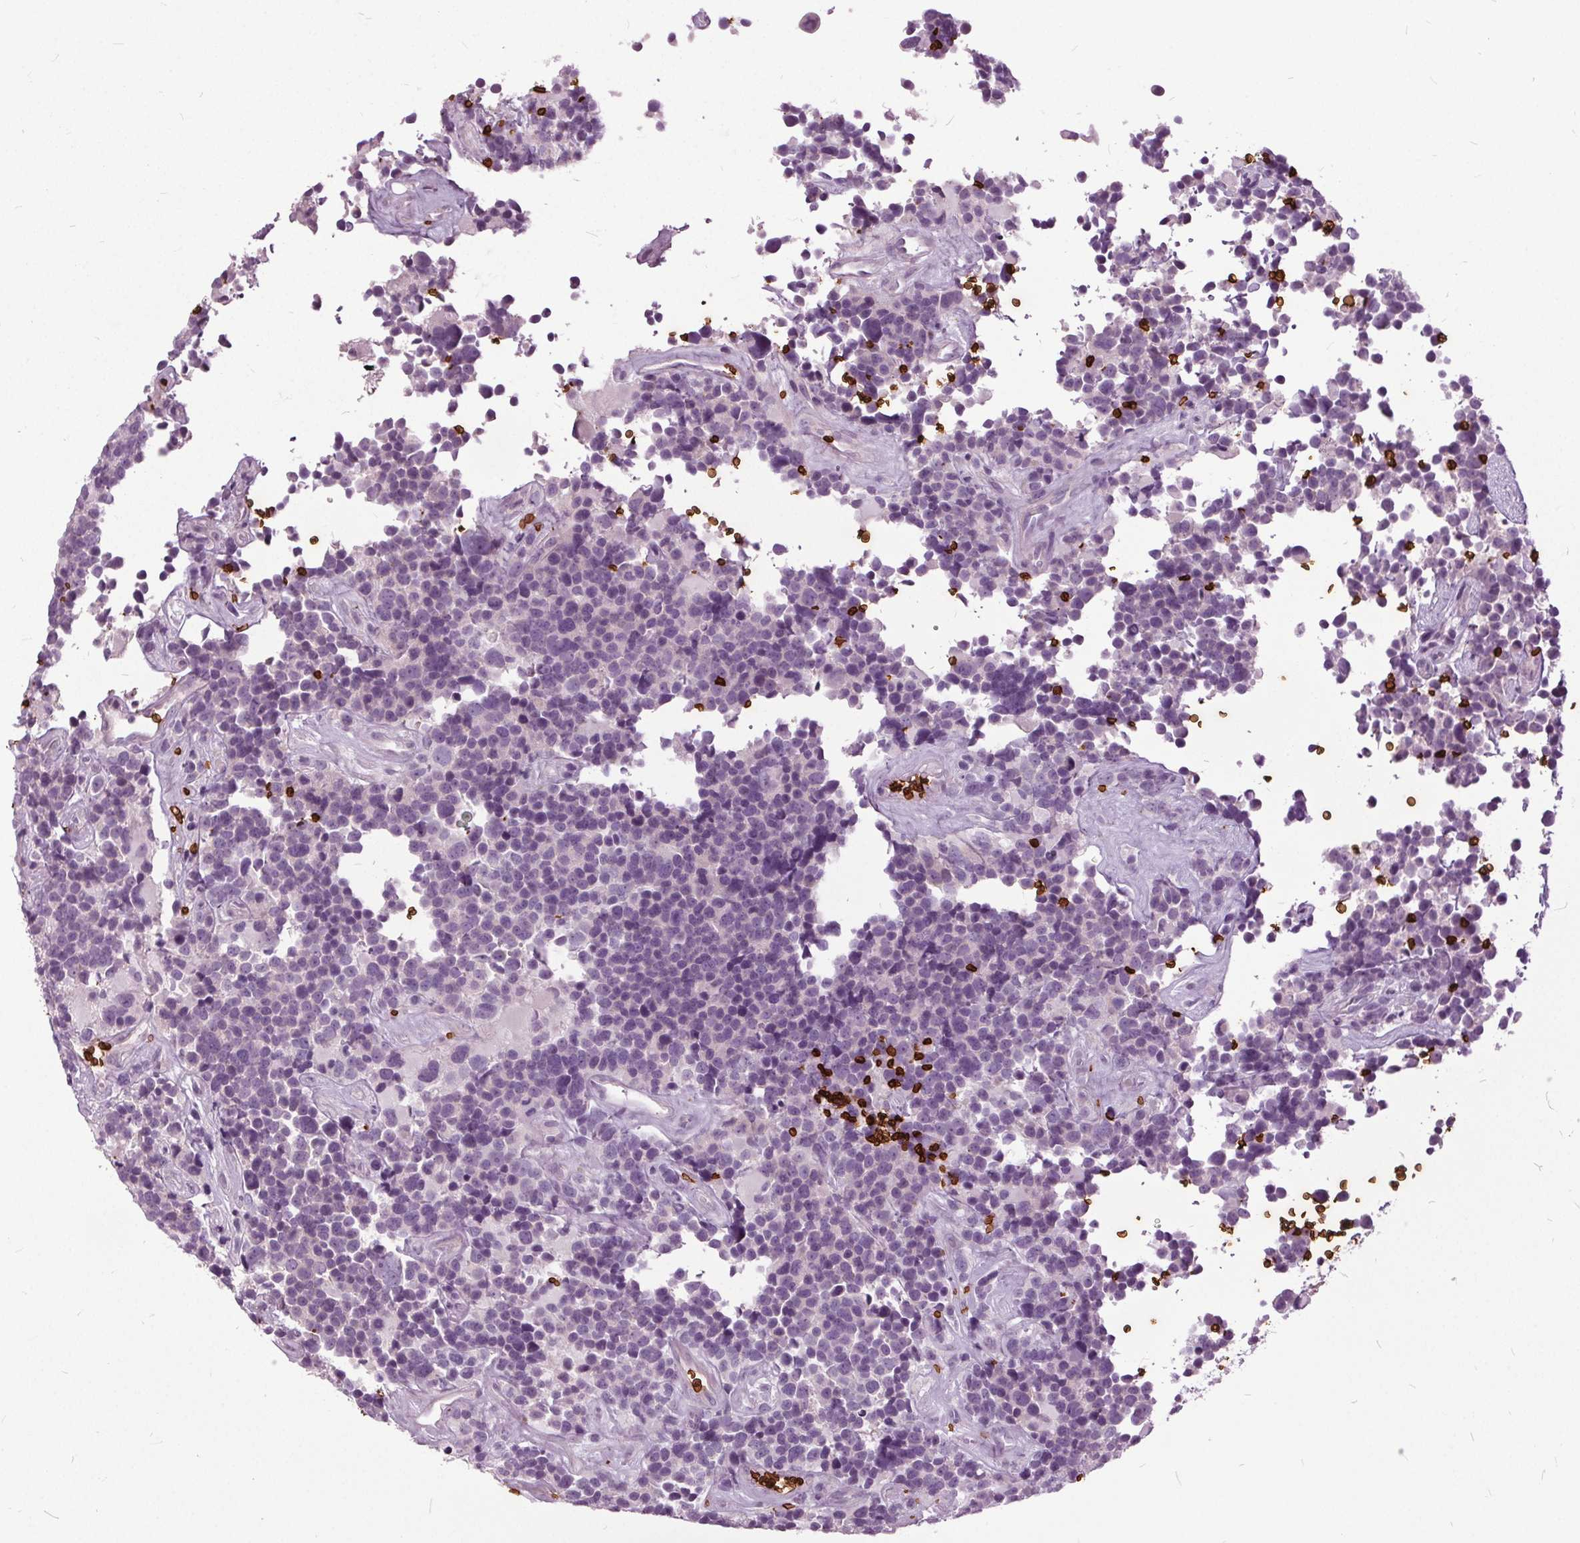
{"staining": {"intensity": "negative", "quantity": "none", "location": "none"}, "tissue": "glioma", "cell_type": "Tumor cells", "image_type": "cancer", "snomed": [{"axis": "morphology", "description": "Glioma, malignant, High grade"}, {"axis": "topography", "description": "Brain"}], "caption": "The histopathology image demonstrates no significant positivity in tumor cells of high-grade glioma (malignant). Brightfield microscopy of immunohistochemistry stained with DAB (brown) and hematoxylin (blue), captured at high magnification.", "gene": "SLC4A1", "patient": {"sex": "male", "age": 33}}